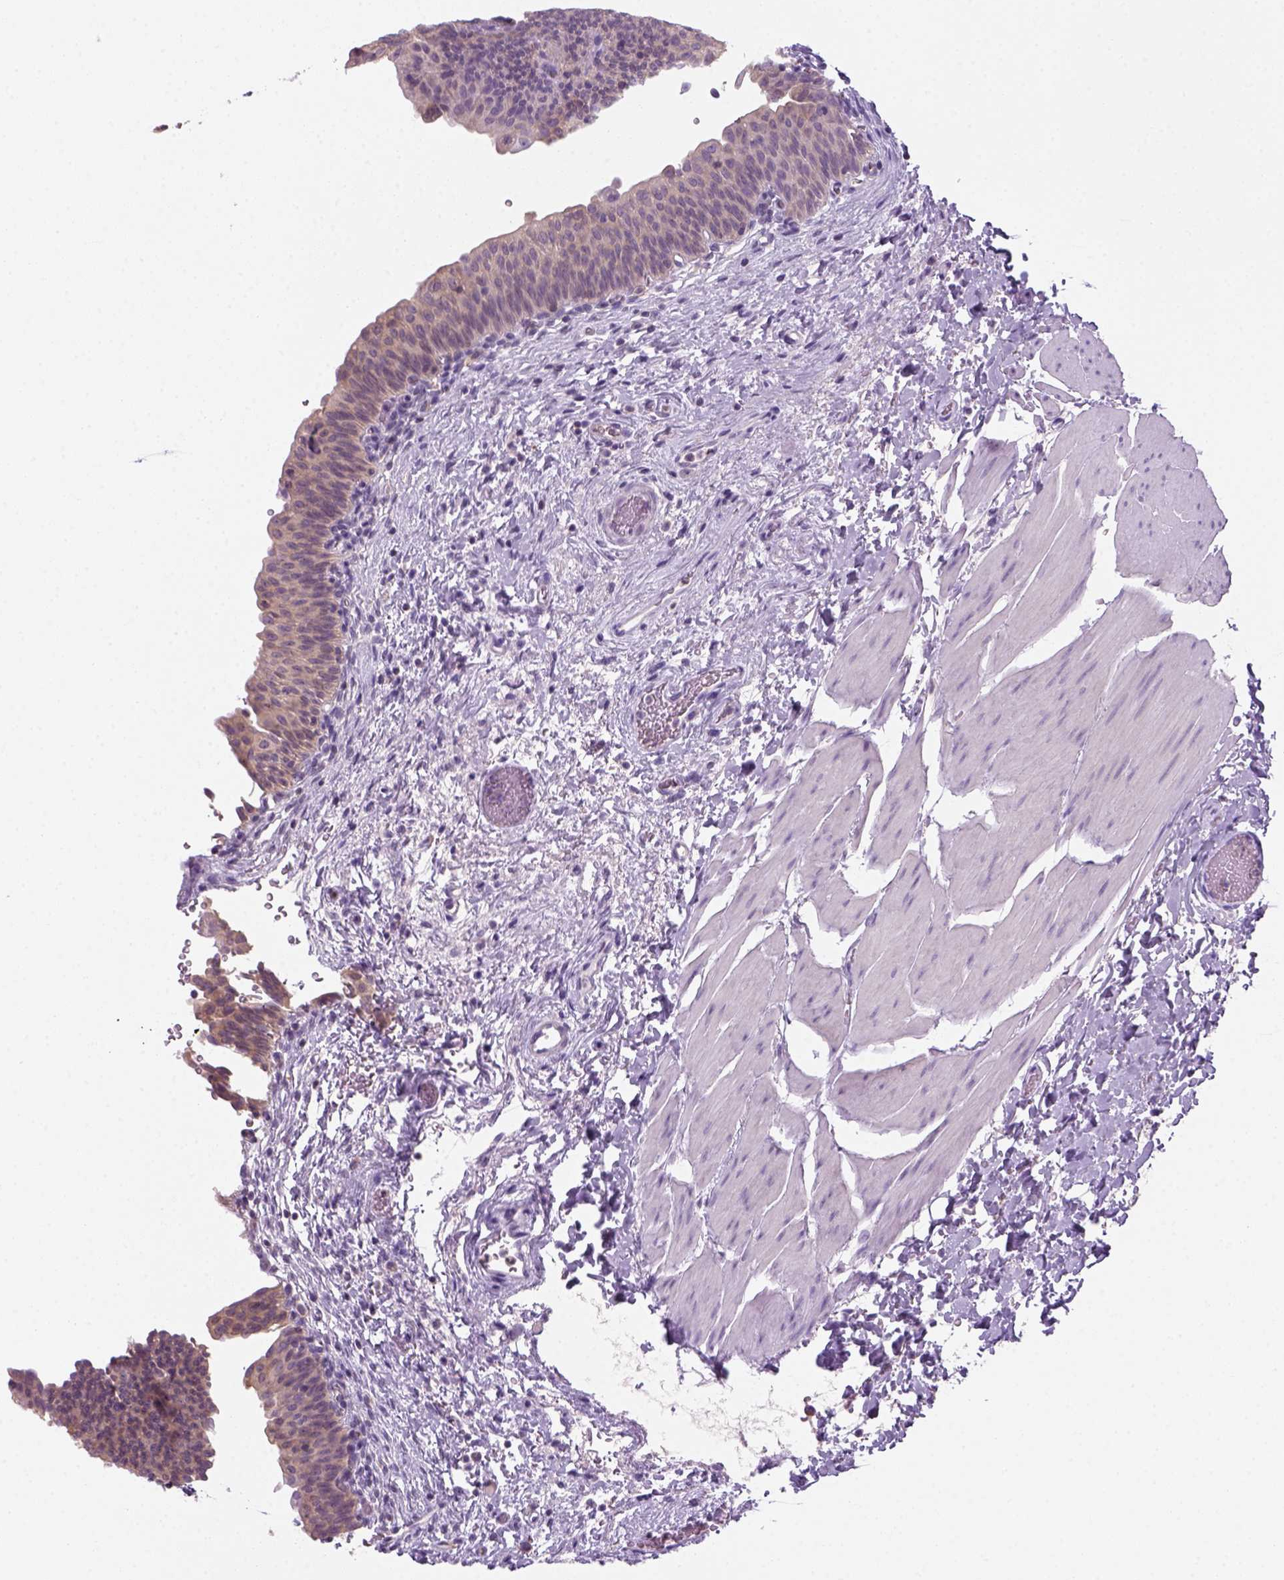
{"staining": {"intensity": "moderate", "quantity": ">75%", "location": "cytoplasmic/membranous"}, "tissue": "urinary bladder", "cell_type": "Urothelial cells", "image_type": "normal", "snomed": [{"axis": "morphology", "description": "Normal tissue, NOS"}, {"axis": "topography", "description": "Urinary bladder"}], "caption": "Immunohistochemical staining of unremarkable human urinary bladder shows medium levels of moderate cytoplasmic/membranous expression in about >75% of urothelial cells.", "gene": "GOT1", "patient": {"sex": "male", "age": 56}}